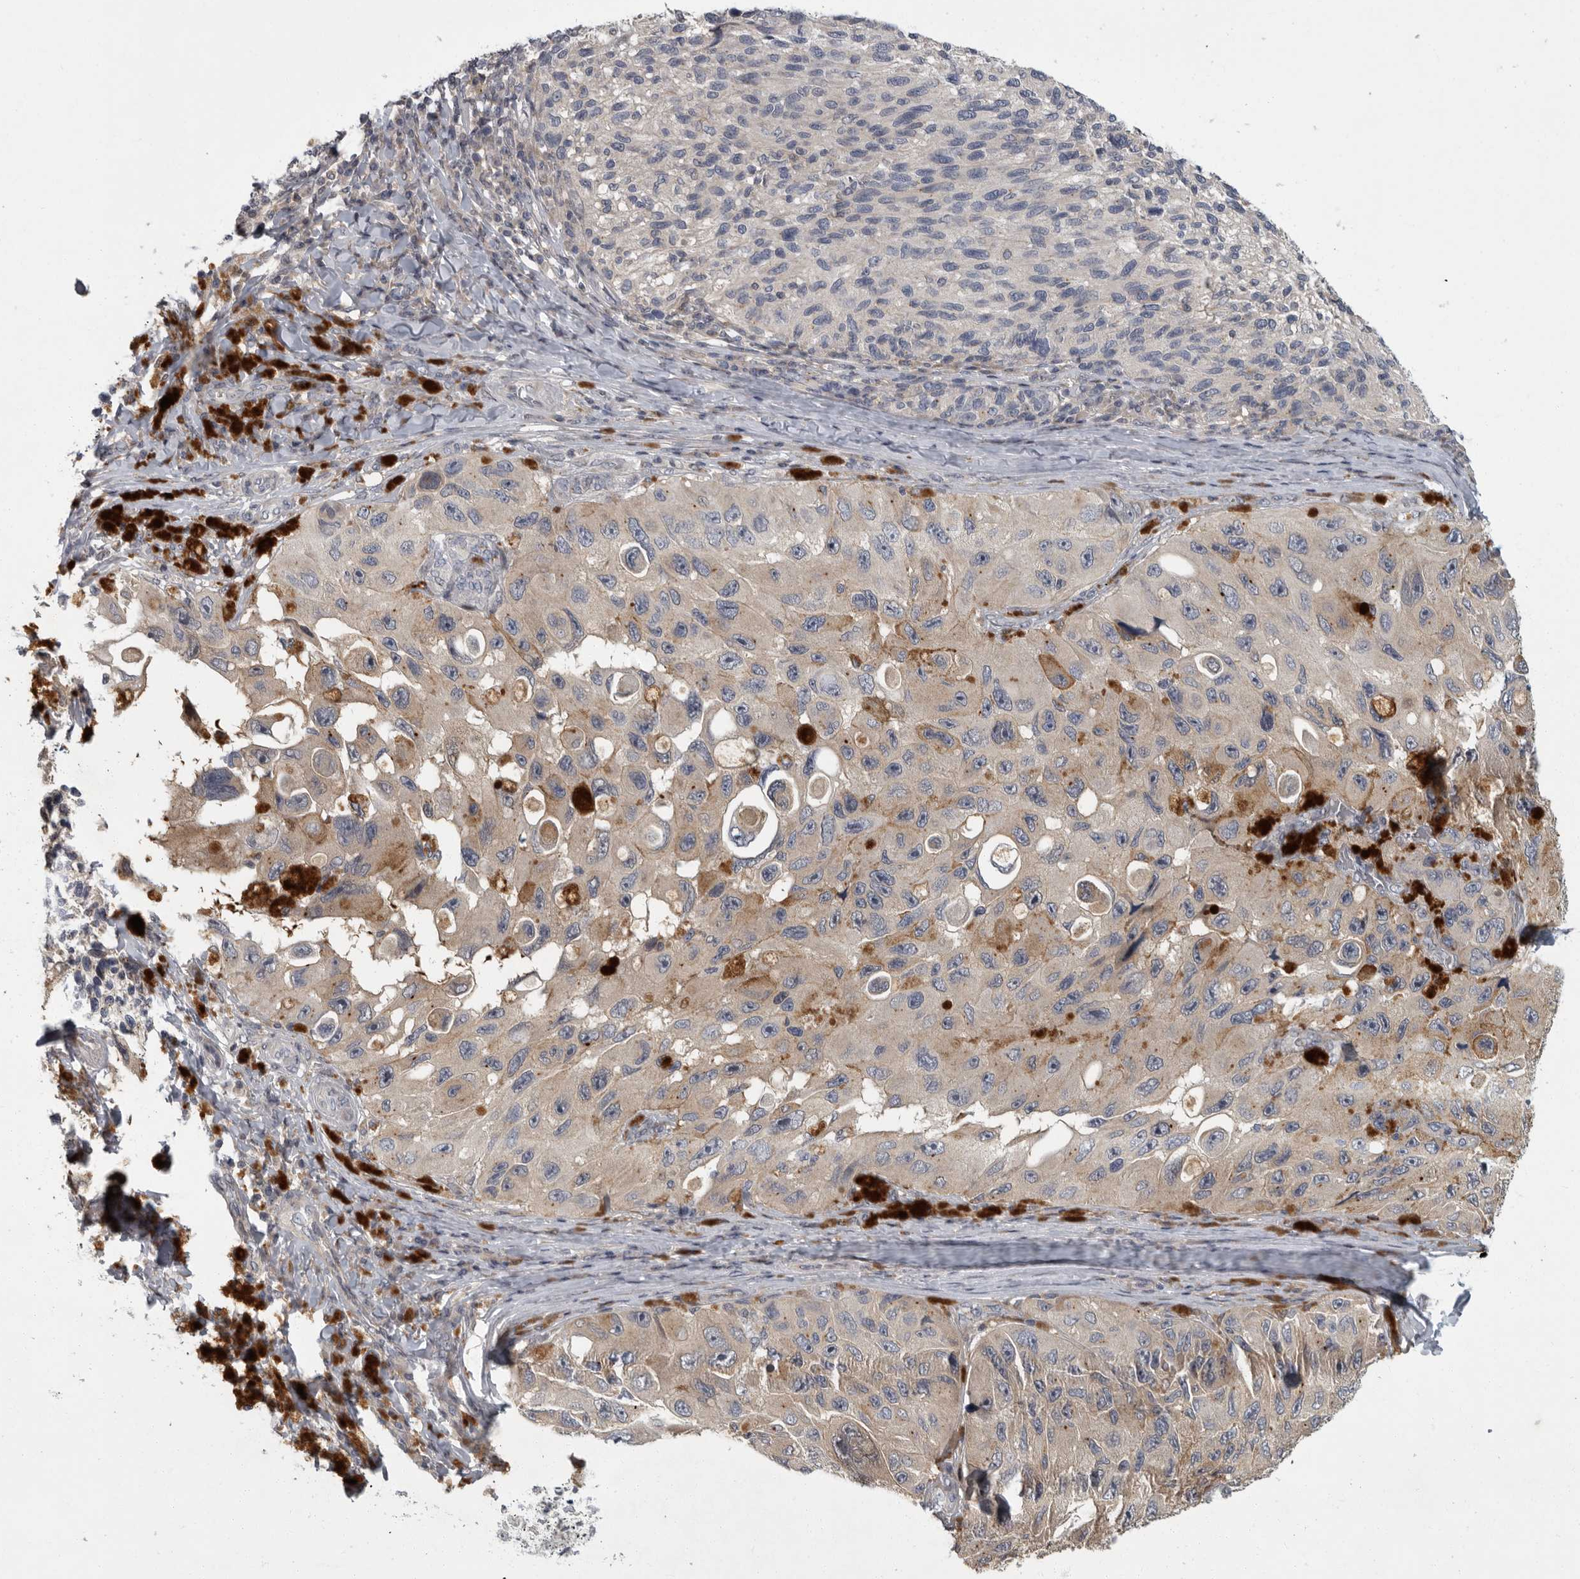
{"staining": {"intensity": "negative", "quantity": "none", "location": "none"}, "tissue": "melanoma", "cell_type": "Tumor cells", "image_type": "cancer", "snomed": [{"axis": "morphology", "description": "Malignant melanoma, NOS"}, {"axis": "topography", "description": "Skin"}], "caption": "Immunohistochemical staining of human melanoma exhibits no significant expression in tumor cells.", "gene": "PDE7A", "patient": {"sex": "female", "age": 73}}